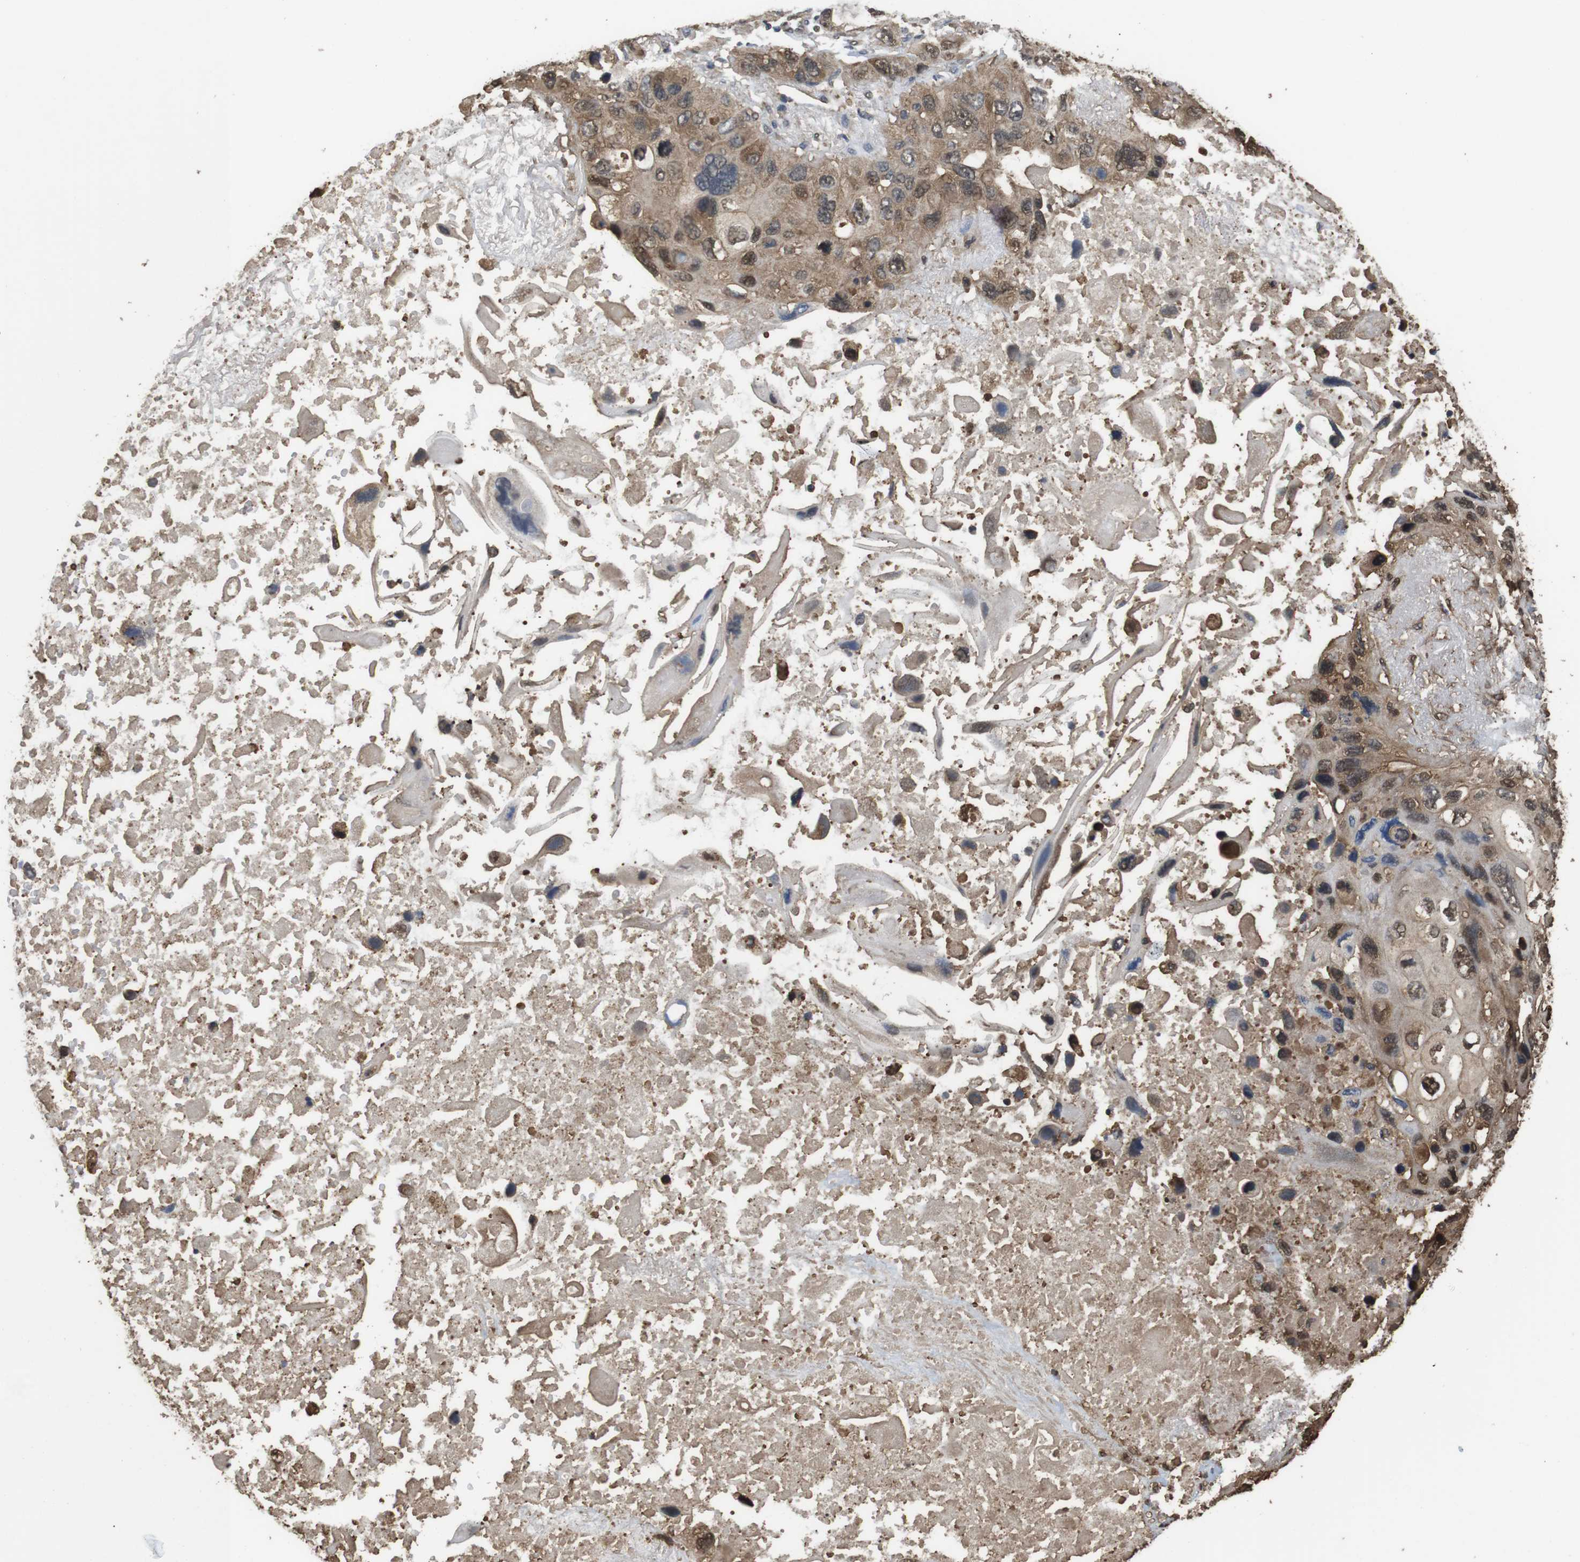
{"staining": {"intensity": "moderate", "quantity": ">75%", "location": "cytoplasmic/membranous,nuclear"}, "tissue": "lung cancer", "cell_type": "Tumor cells", "image_type": "cancer", "snomed": [{"axis": "morphology", "description": "Squamous cell carcinoma, NOS"}, {"axis": "topography", "description": "Lung"}], "caption": "Immunohistochemistry micrograph of neoplastic tissue: human lung squamous cell carcinoma stained using immunohistochemistry shows medium levels of moderate protein expression localized specifically in the cytoplasmic/membranous and nuclear of tumor cells, appearing as a cytoplasmic/membranous and nuclear brown color.", "gene": "LDHA", "patient": {"sex": "female", "age": 73}}